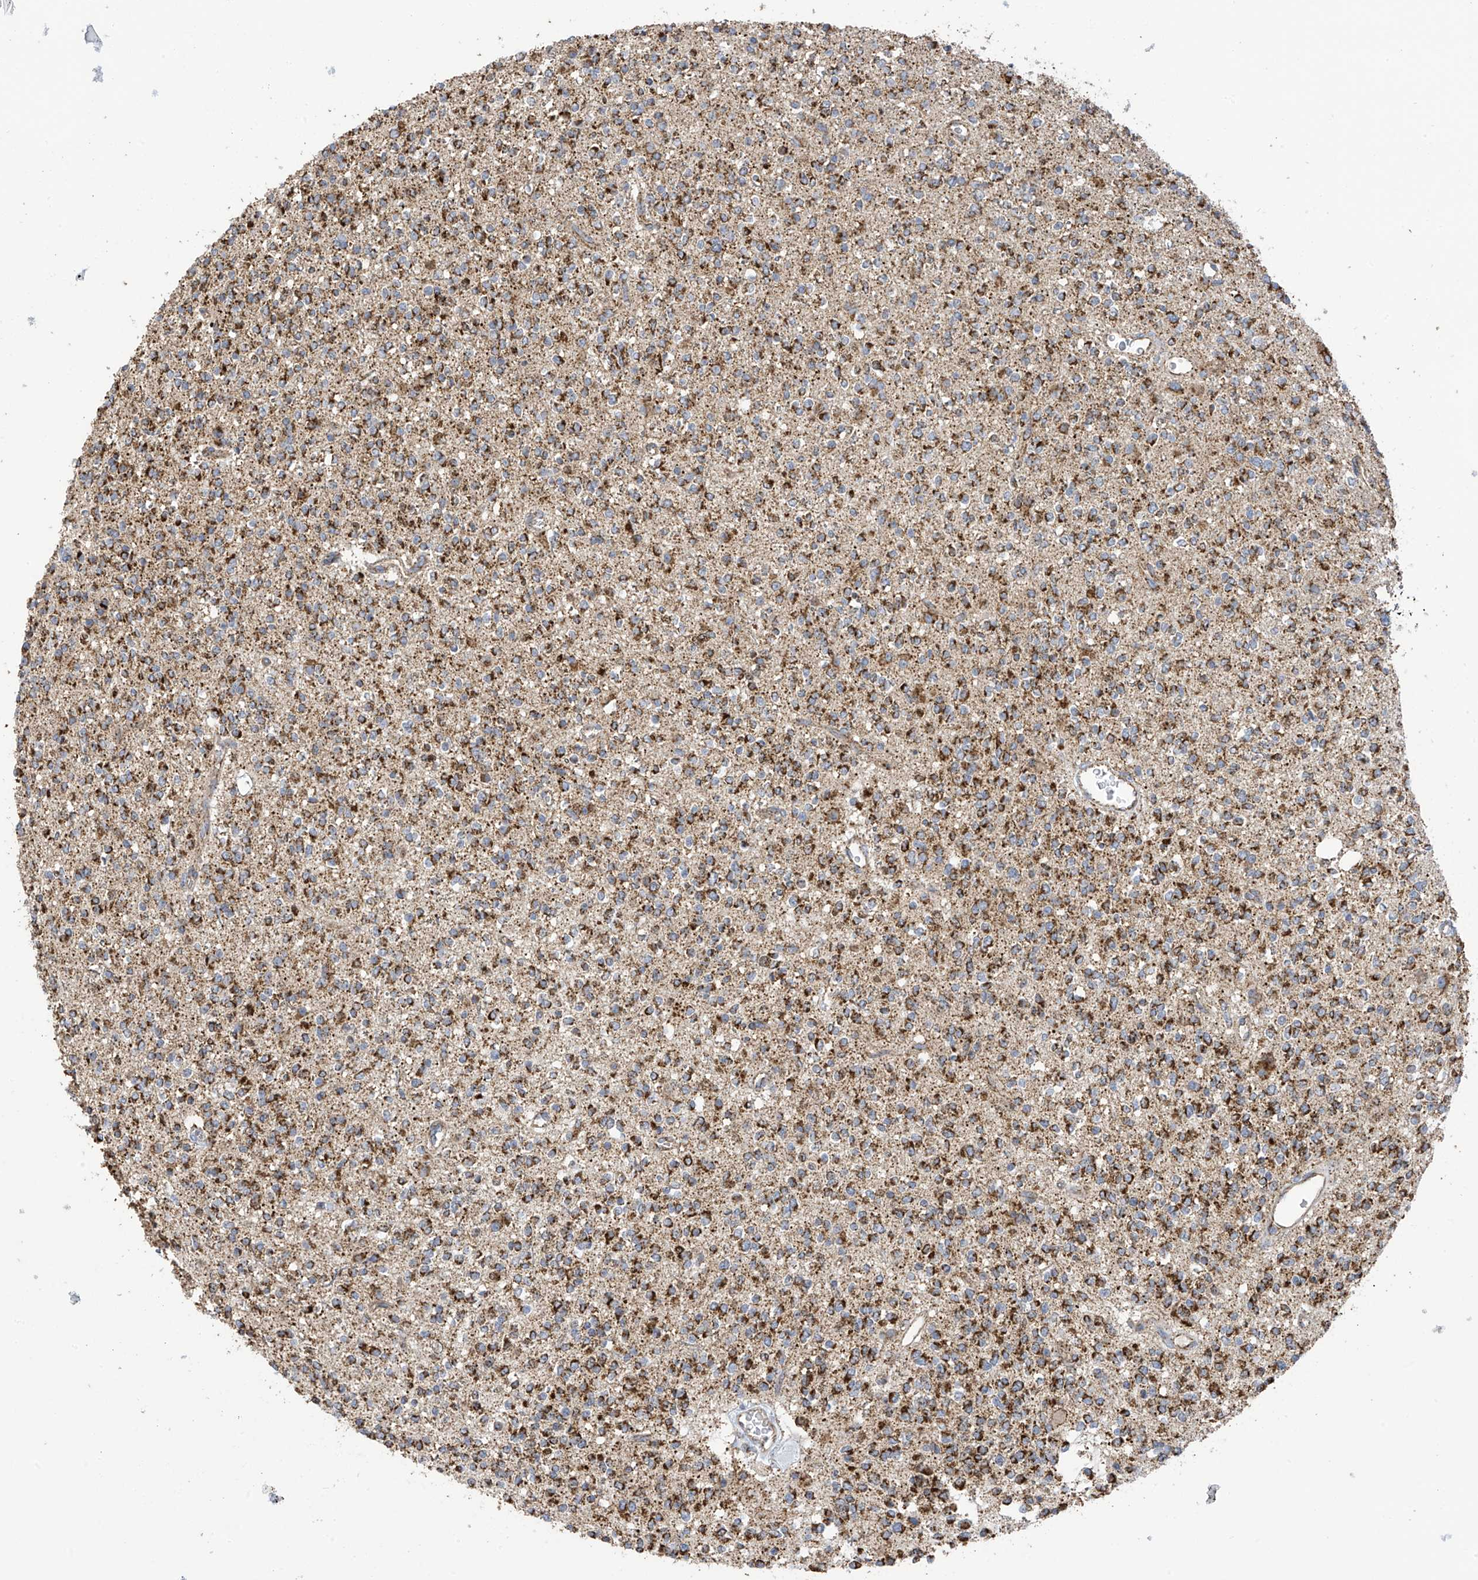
{"staining": {"intensity": "strong", "quantity": ">75%", "location": "cytoplasmic/membranous"}, "tissue": "glioma", "cell_type": "Tumor cells", "image_type": "cancer", "snomed": [{"axis": "morphology", "description": "Glioma, malignant, High grade"}, {"axis": "topography", "description": "Brain"}], "caption": "Malignant glioma (high-grade) stained with immunohistochemistry demonstrates strong cytoplasmic/membranous staining in approximately >75% of tumor cells.", "gene": "PNPT1", "patient": {"sex": "male", "age": 34}}